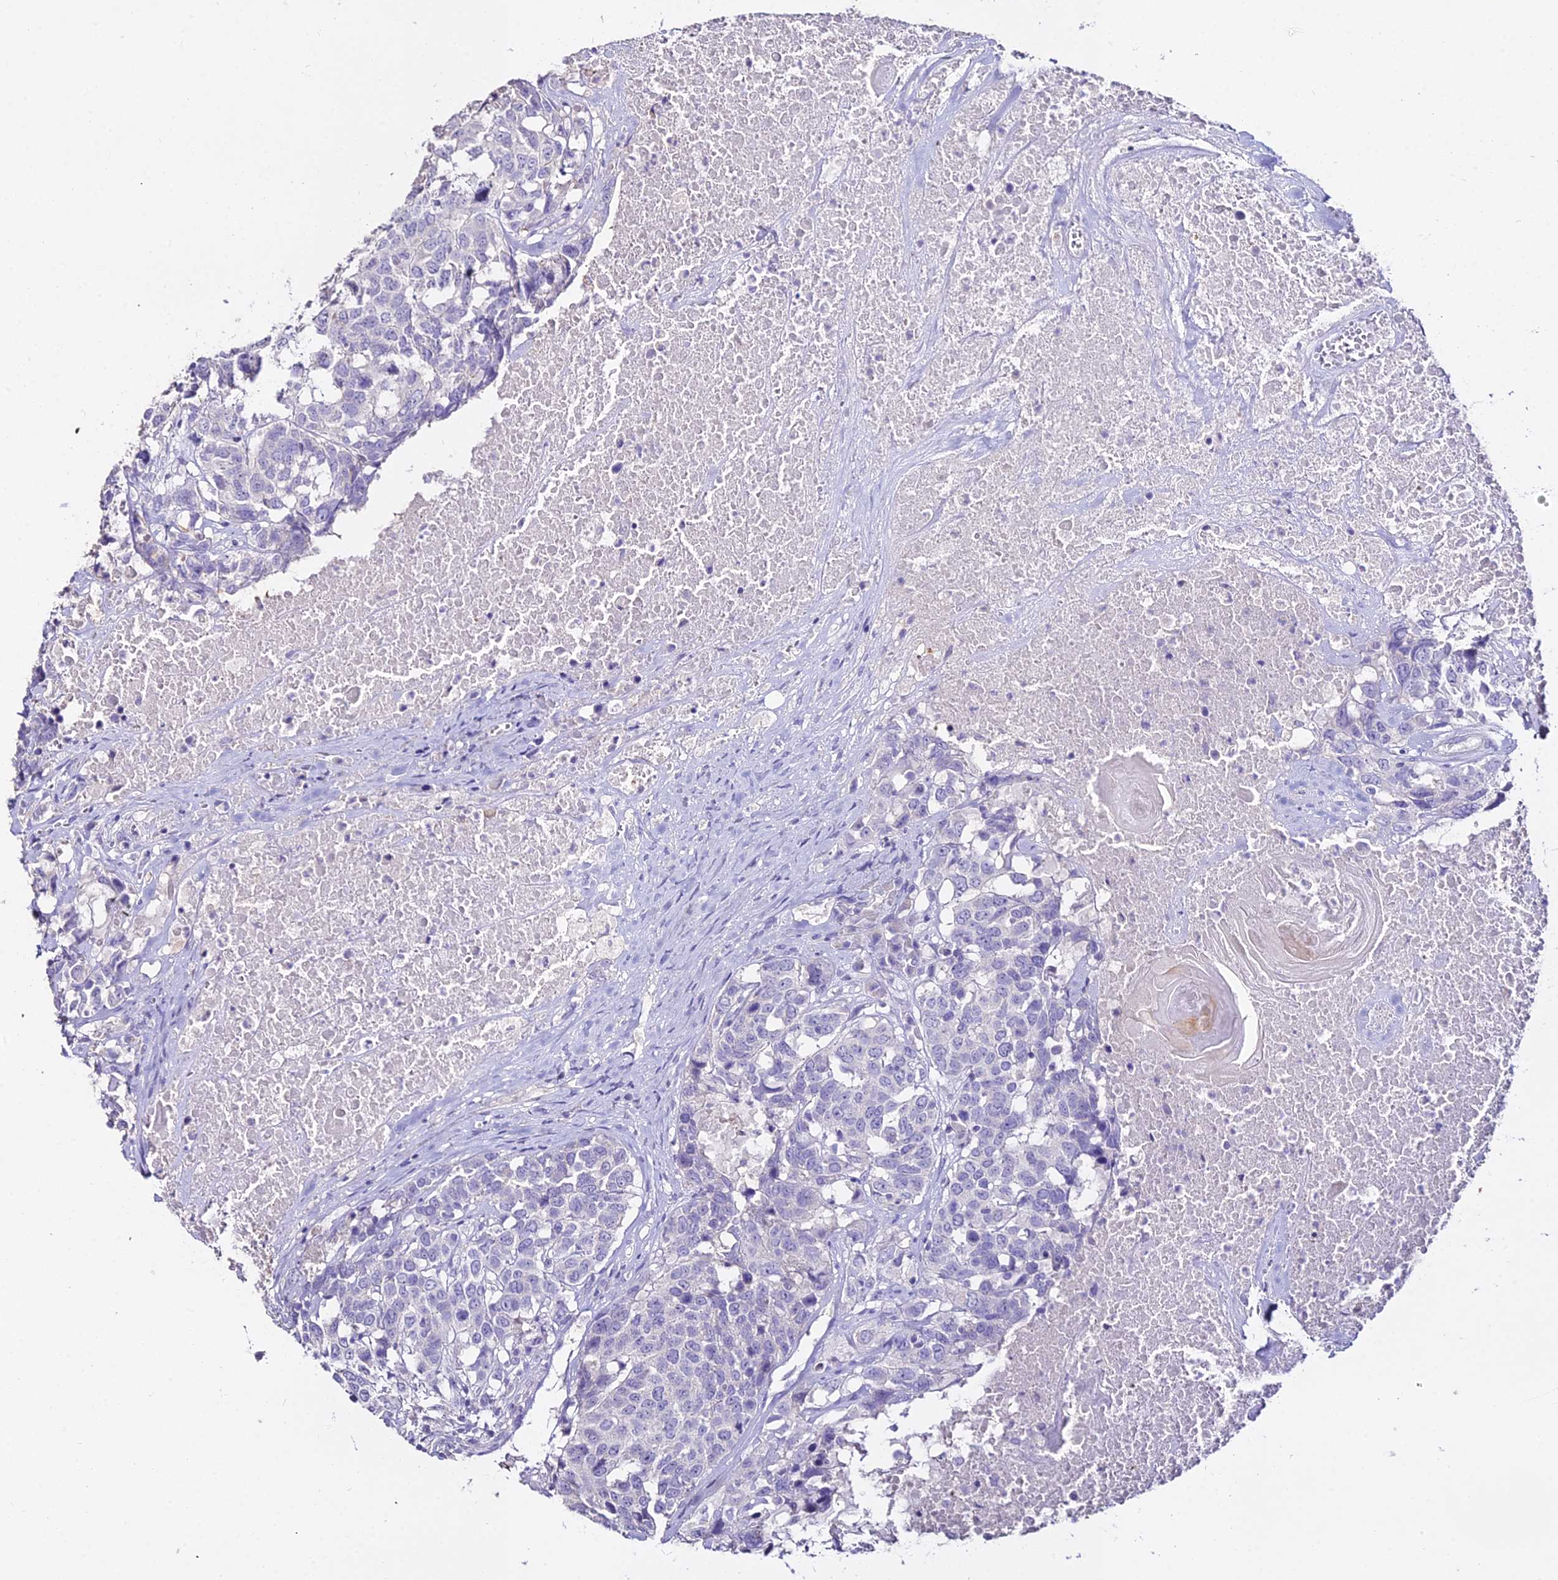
{"staining": {"intensity": "negative", "quantity": "none", "location": "none"}, "tissue": "head and neck cancer", "cell_type": "Tumor cells", "image_type": "cancer", "snomed": [{"axis": "morphology", "description": "Squamous cell carcinoma, NOS"}, {"axis": "topography", "description": "Head-Neck"}], "caption": "Tumor cells show no significant staining in head and neck cancer (squamous cell carcinoma).", "gene": "GLYAT", "patient": {"sex": "male", "age": 66}}